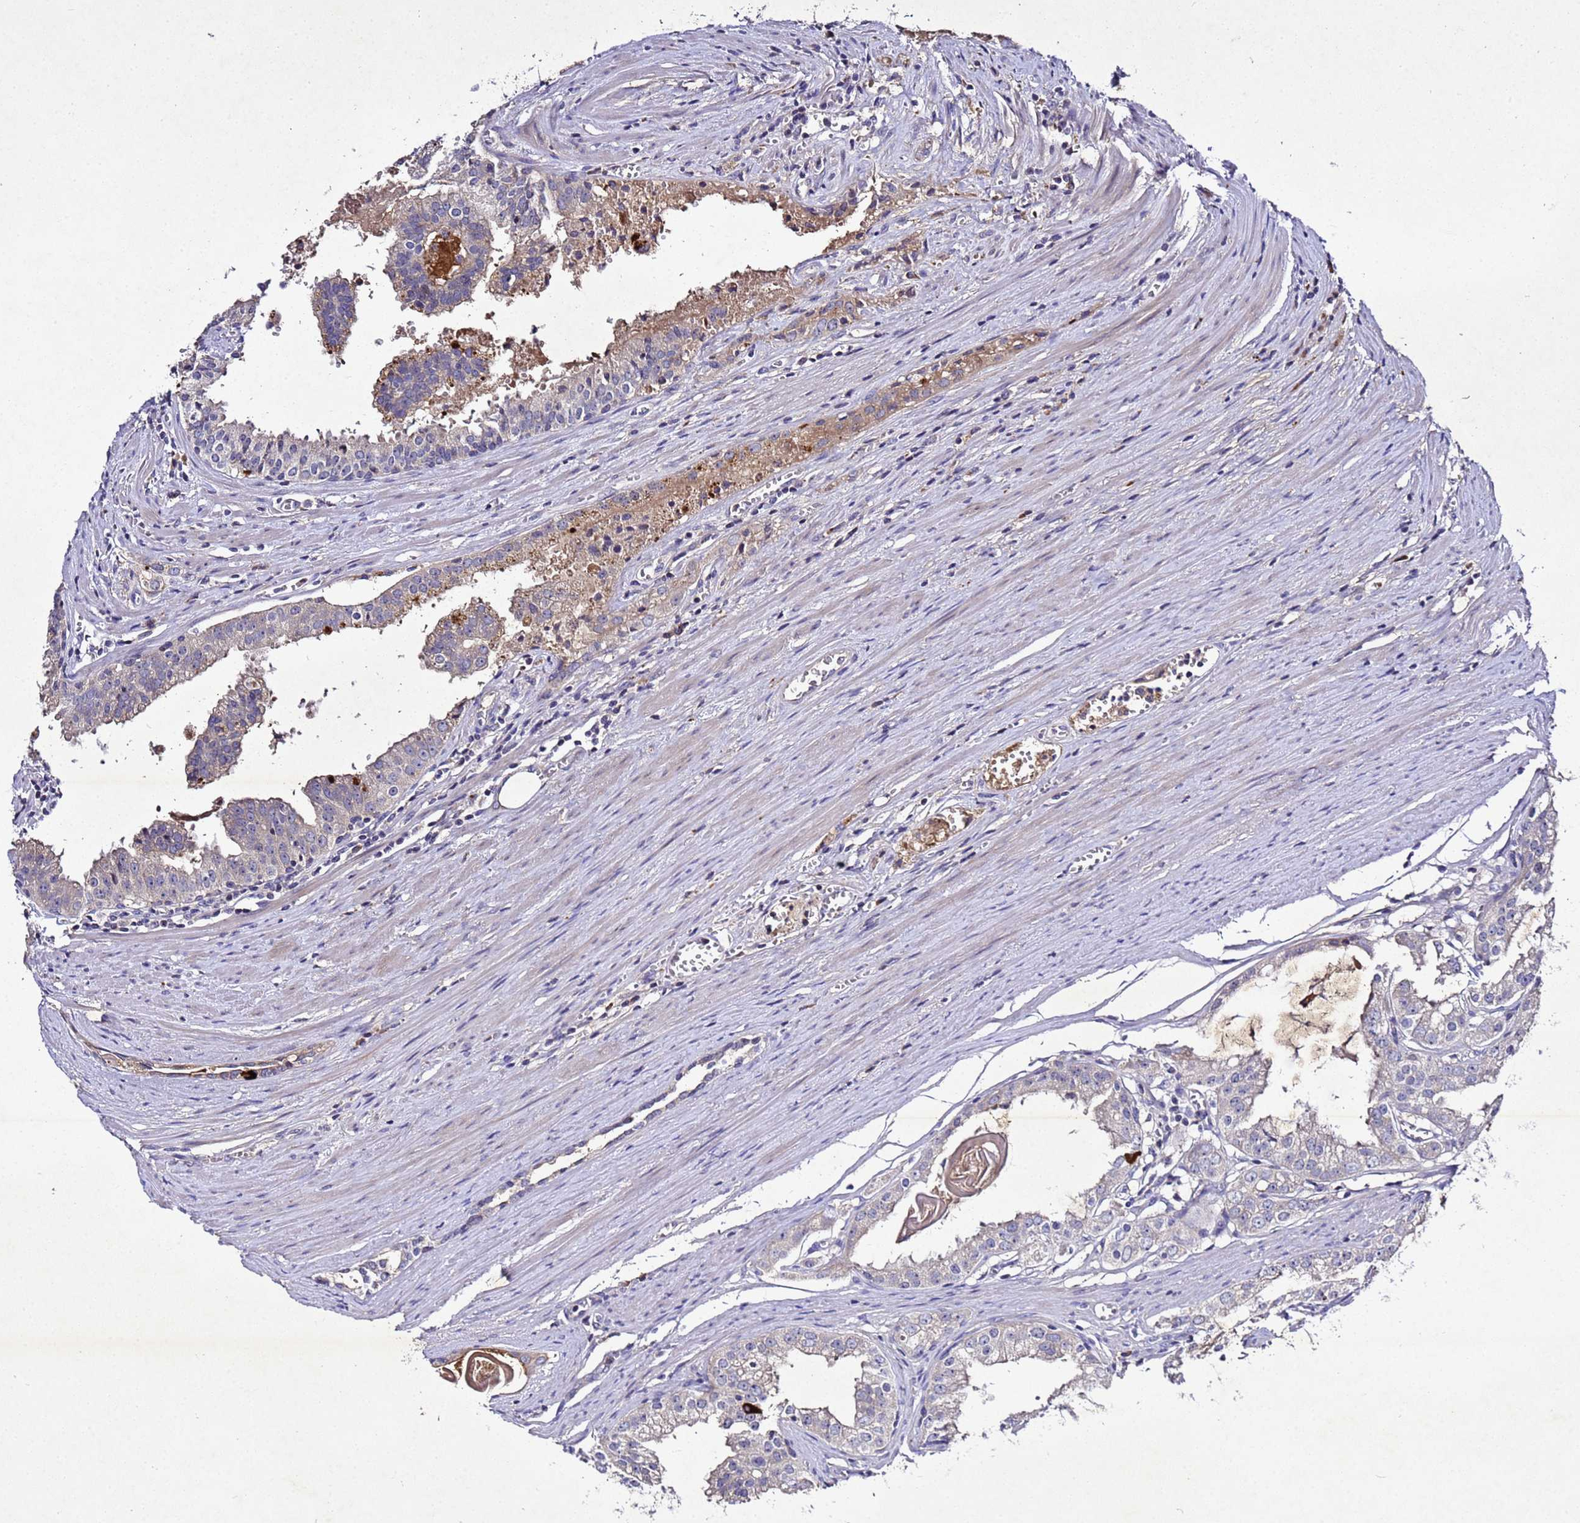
{"staining": {"intensity": "weak", "quantity": "<25%", "location": "cytoplasmic/membranous"}, "tissue": "prostate cancer", "cell_type": "Tumor cells", "image_type": "cancer", "snomed": [{"axis": "morphology", "description": "Adenocarcinoma, High grade"}, {"axis": "topography", "description": "Prostate"}], "caption": "DAB (3,3'-diaminobenzidine) immunohistochemical staining of adenocarcinoma (high-grade) (prostate) shows no significant staining in tumor cells.", "gene": "SV2B", "patient": {"sex": "male", "age": 68}}